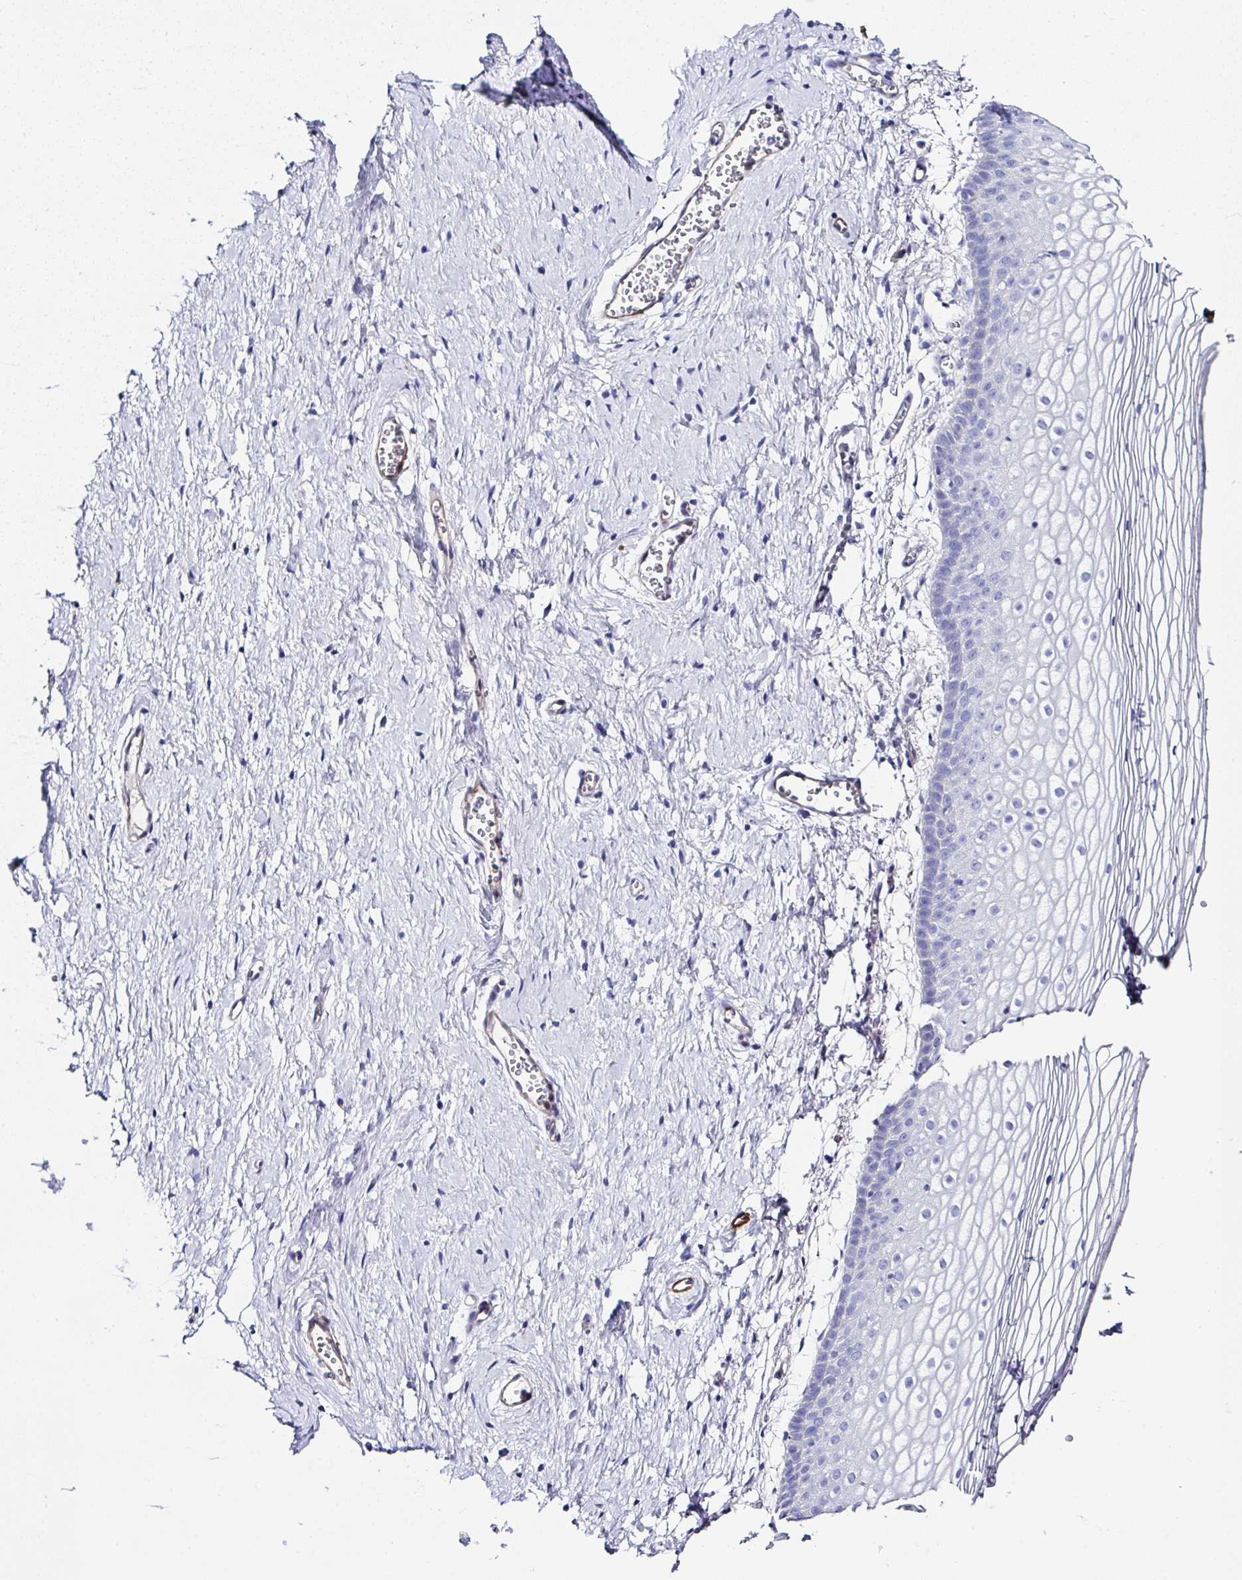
{"staining": {"intensity": "negative", "quantity": "none", "location": "none"}, "tissue": "vagina", "cell_type": "Squamous epithelial cells", "image_type": "normal", "snomed": [{"axis": "morphology", "description": "Normal tissue, NOS"}, {"axis": "topography", "description": "Vagina"}], "caption": "This is a photomicrograph of IHC staining of unremarkable vagina, which shows no expression in squamous epithelial cells.", "gene": "PPFIA4", "patient": {"sex": "female", "age": 56}}